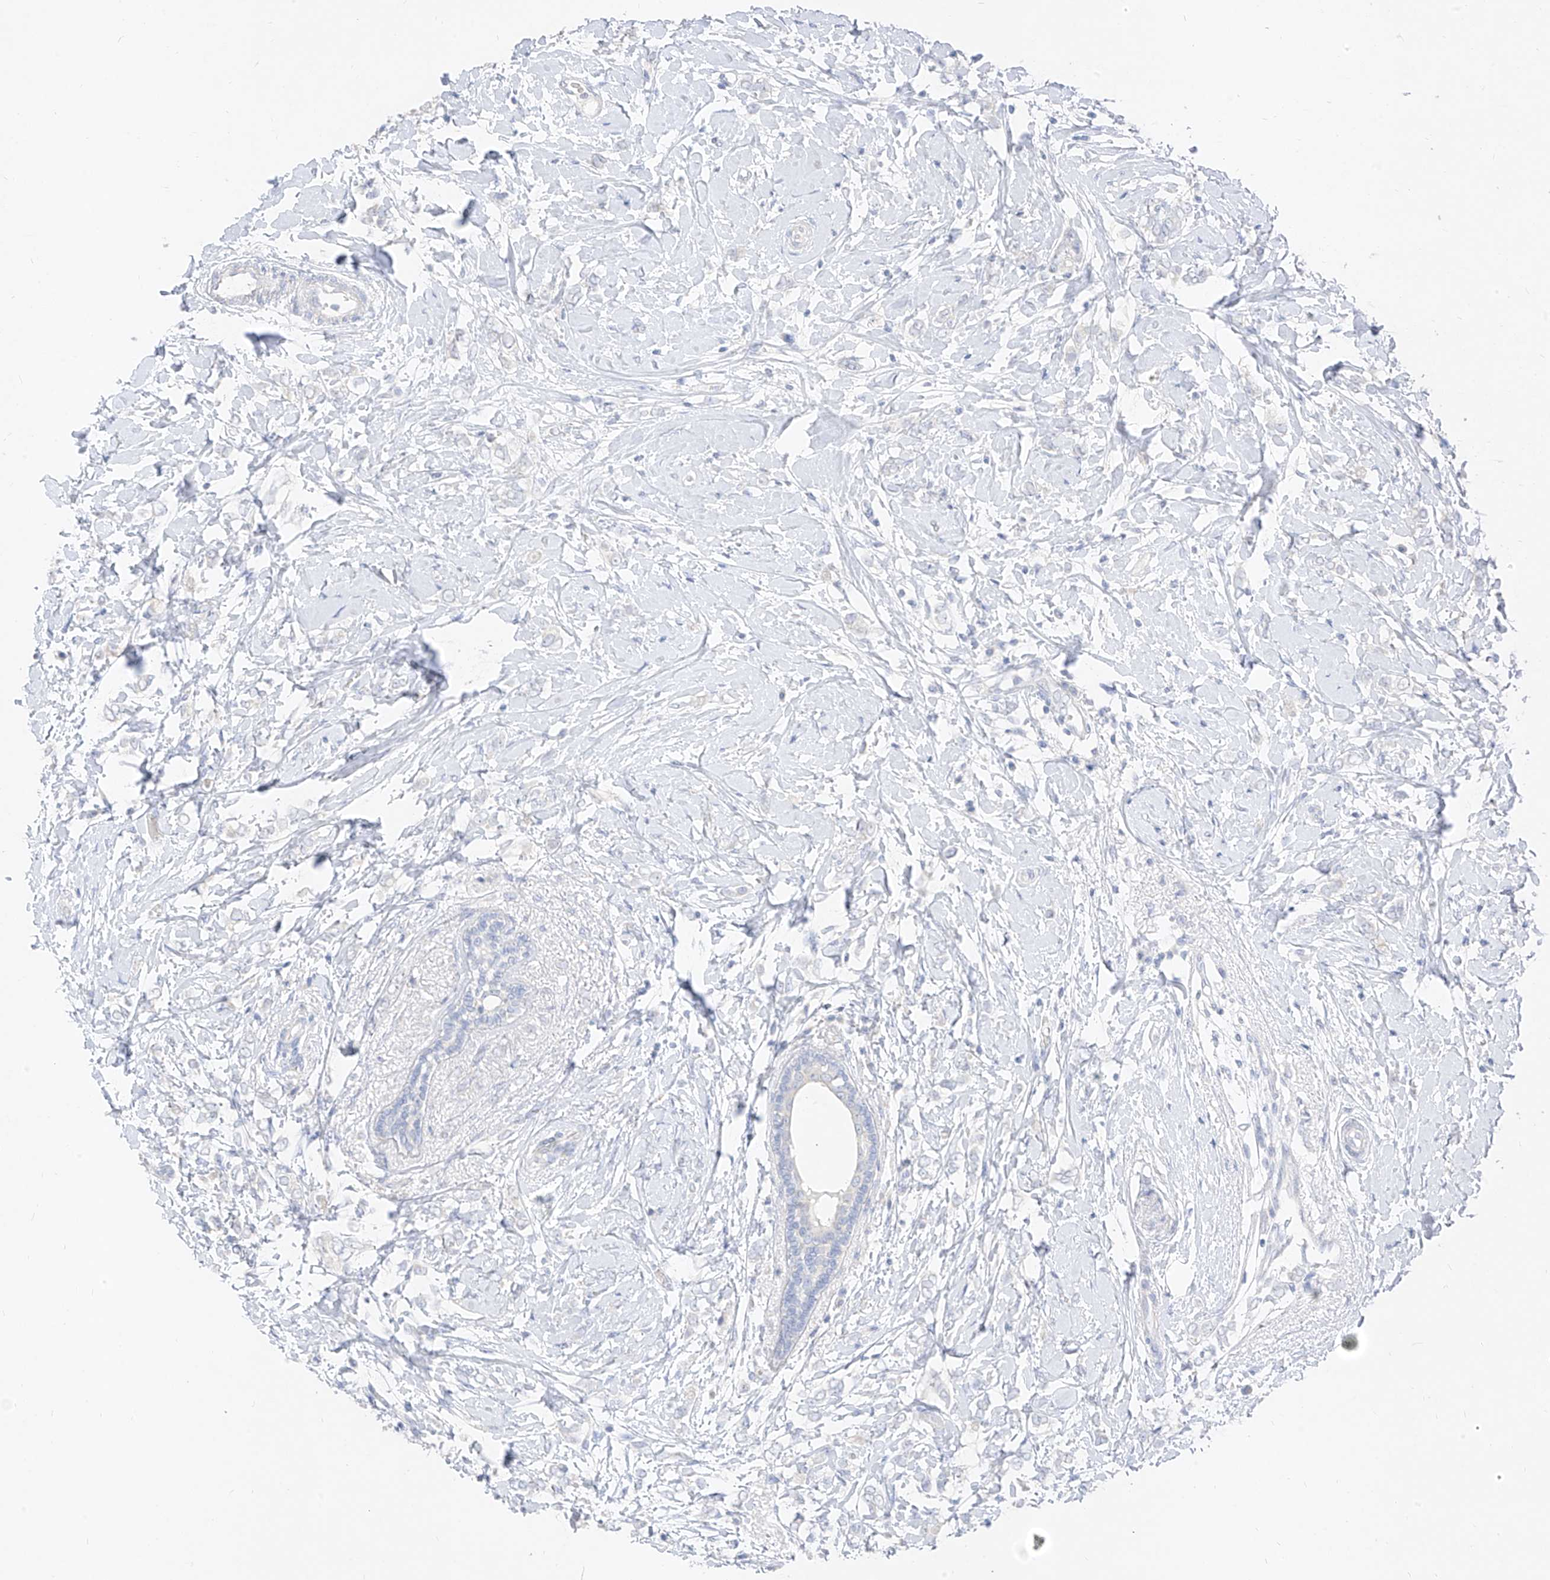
{"staining": {"intensity": "negative", "quantity": "none", "location": "none"}, "tissue": "breast cancer", "cell_type": "Tumor cells", "image_type": "cancer", "snomed": [{"axis": "morphology", "description": "Normal tissue, NOS"}, {"axis": "morphology", "description": "Lobular carcinoma"}, {"axis": "topography", "description": "Breast"}], "caption": "Protein analysis of breast lobular carcinoma demonstrates no significant expression in tumor cells. (Immunohistochemistry (ihc), brightfield microscopy, high magnification).", "gene": "ZZEF1", "patient": {"sex": "female", "age": 47}}